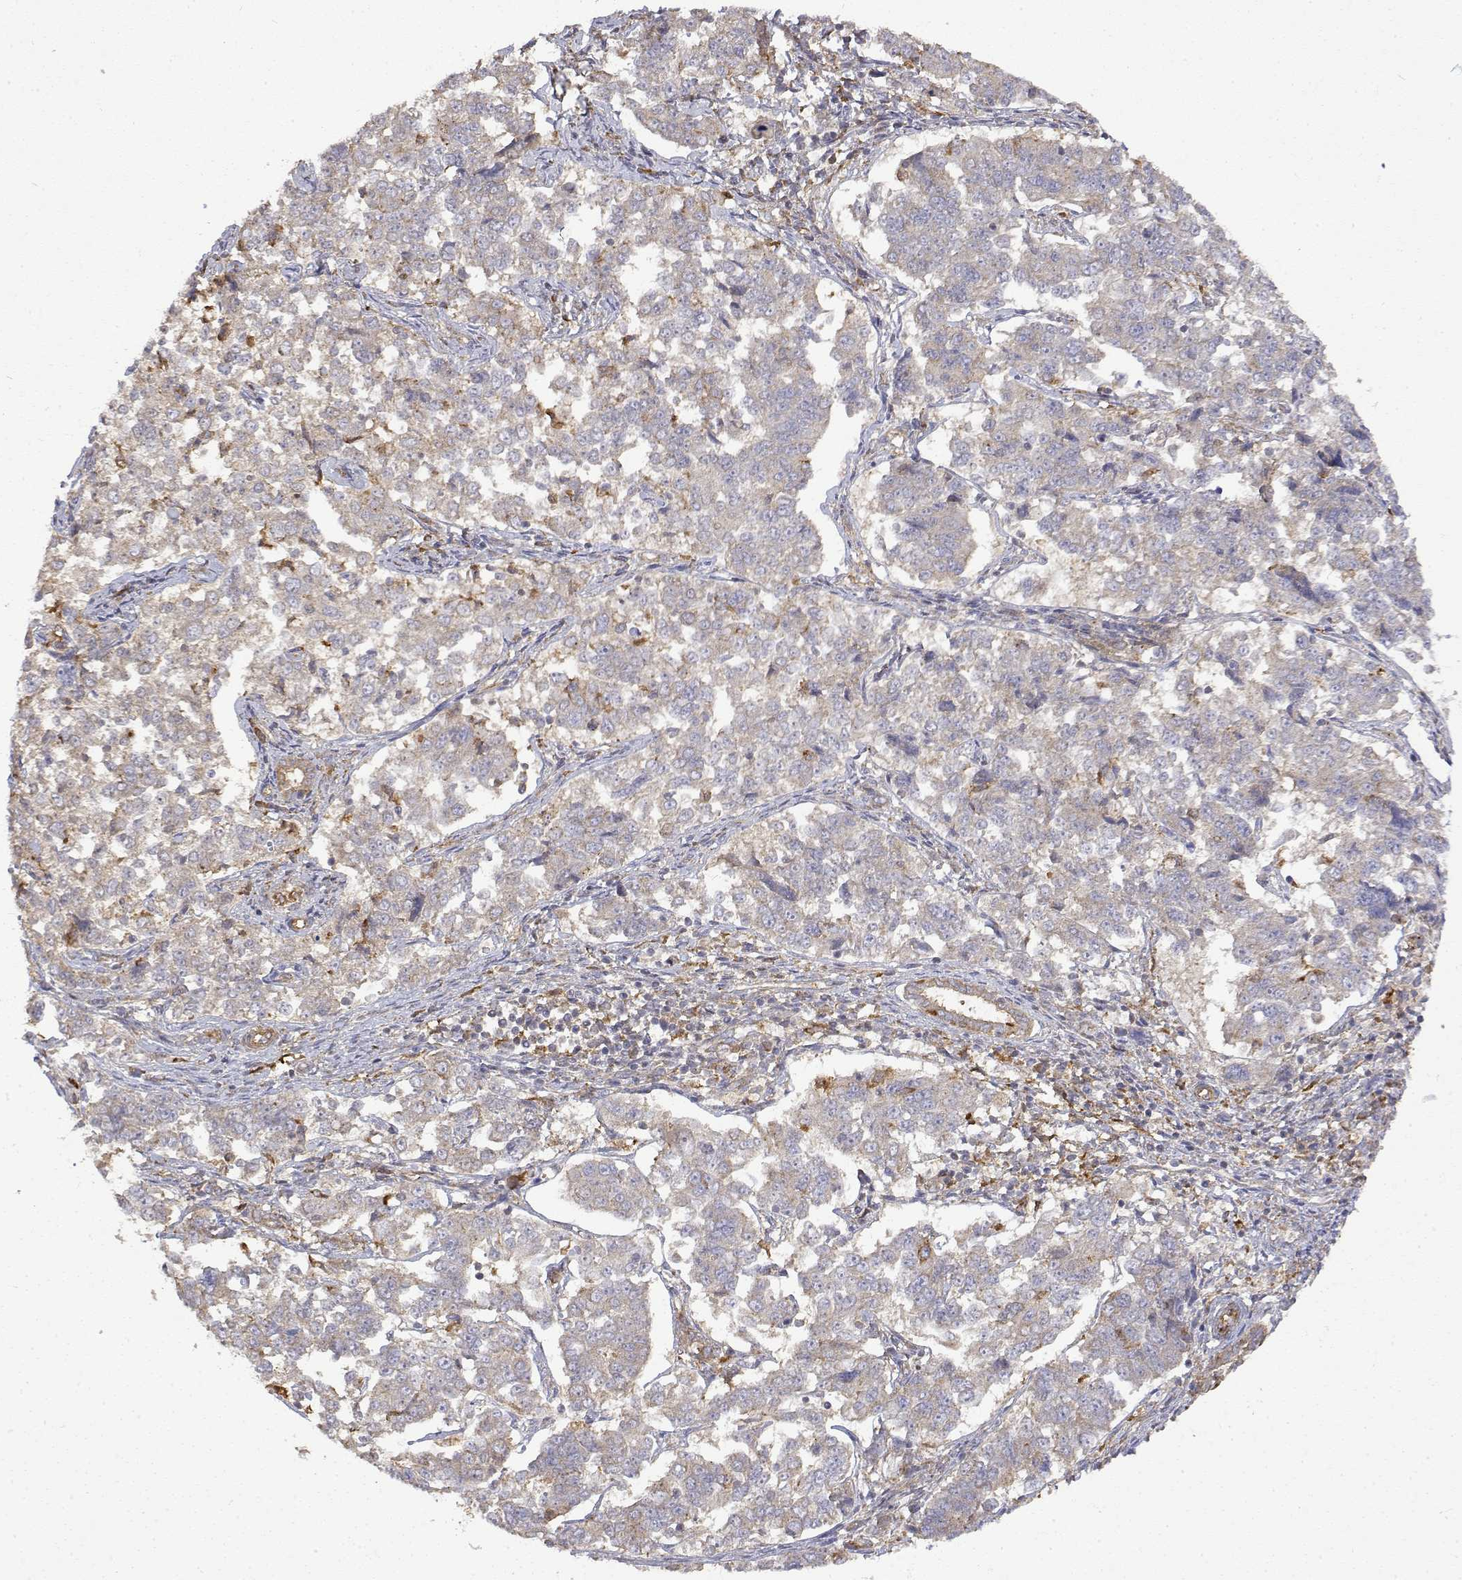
{"staining": {"intensity": "weak", "quantity": "<25%", "location": "cytoplasmic/membranous"}, "tissue": "endometrial cancer", "cell_type": "Tumor cells", "image_type": "cancer", "snomed": [{"axis": "morphology", "description": "Adenocarcinoma, NOS"}, {"axis": "topography", "description": "Endometrium"}], "caption": "A photomicrograph of human endometrial cancer is negative for staining in tumor cells.", "gene": "PACSIN2", "patient": {"sex": "female", "age": 43}}